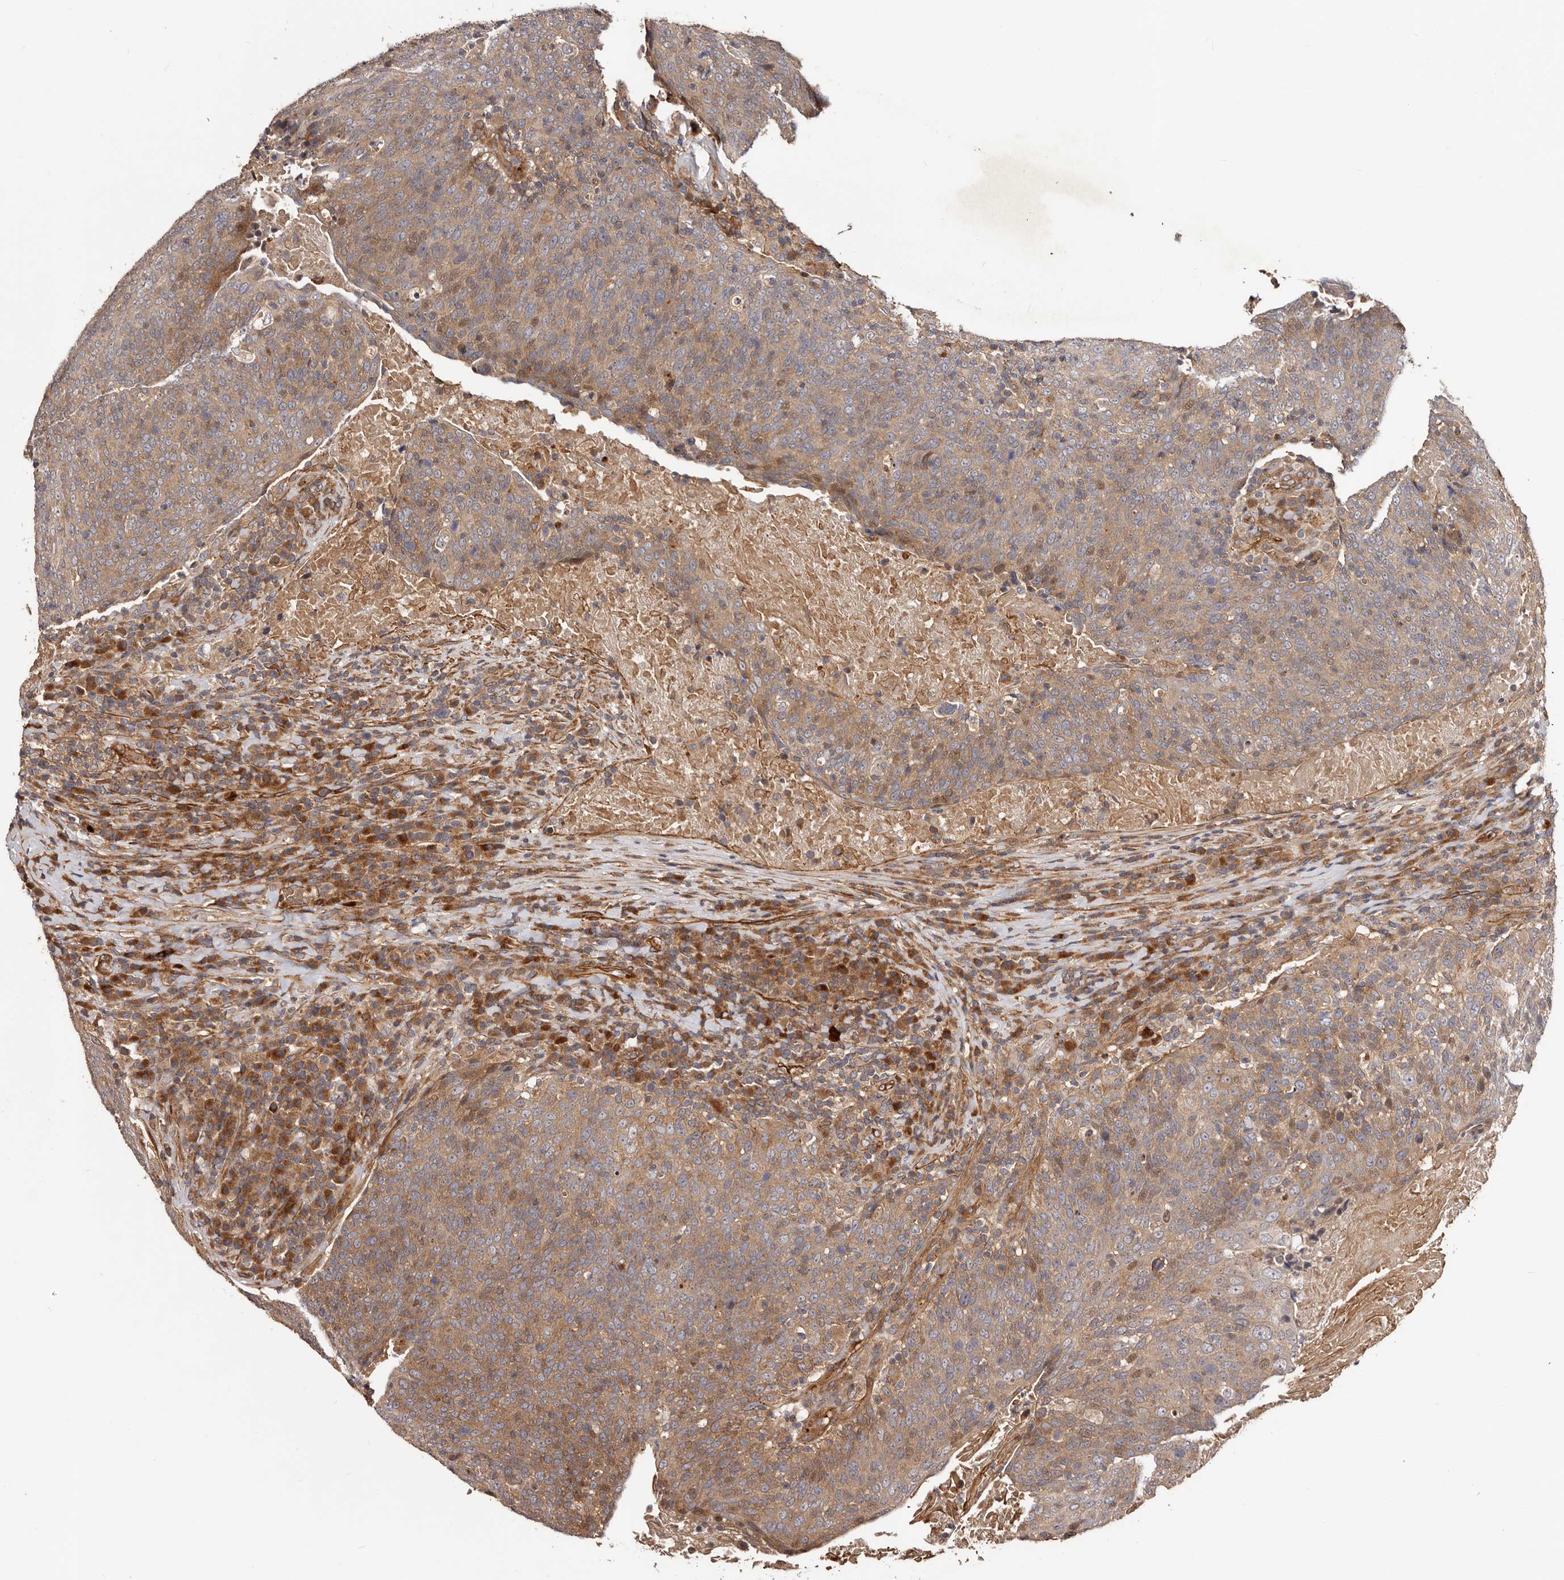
{"staining": {"intensity": "moderate", "quantity": ">75%", "location": "cytoplasmic/membranous"}, "tissue": "head and neck cancer", "cell_type": "Tumor cells", "image_type": "cancer", "snomed": [{"axis": "morphology", "description": "Squamous cell carcinoma, NOS"}, {"axis": "morphology", "description": "Squamous cell carcinoma, metastatic, NOS"}, {"axis": "topography", "description": "Lymph node"}, {"axis": "topography", "description": "Head-Neck"}], "caption": "Immunohistochemistry (IHC) histopathology image of head and neck cancer (squamous cell carcinoma) stained for a protein (brown), which reveals medium levels of moderate cytoplasmic/membranous expression in about >75% of tumor cells.", "gene": "GTPBP1", "patient": {"sex": "male", "age": 62}}